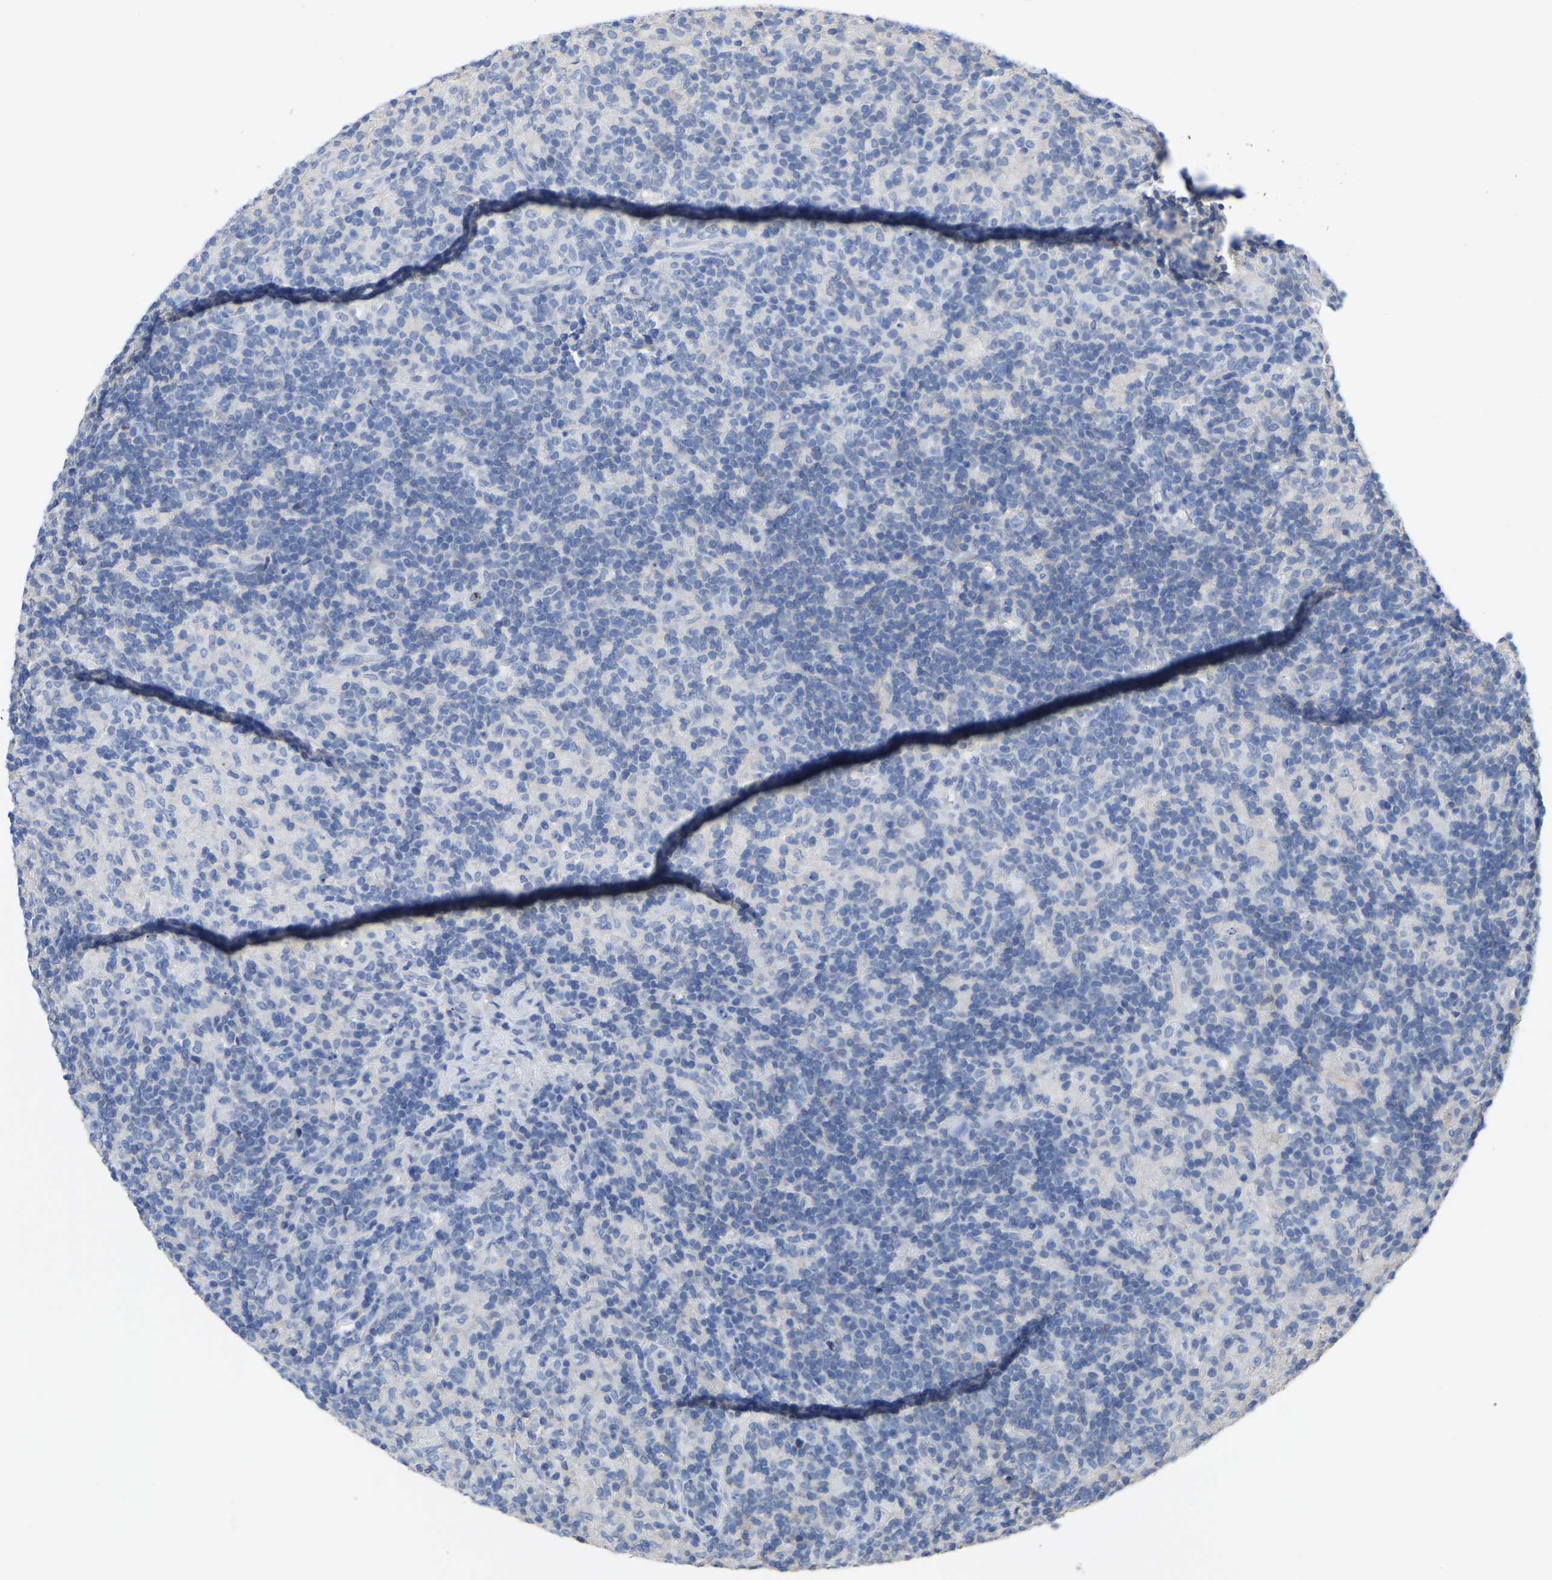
{"staining": {"intensity": "negative", "quantity": "none", "location": "none"}, "tissue": "lymphoma", "cell_type": "Tumor cells", "image_type": "cancer", "snomed": [{"axis": "morphology", "description": "Hodgkin's disease, NOS"}, {"axis": "topography", "description": "Lymph node"}], "caption": "An image of human Hodgkin's disease is negative for staining in tumor cells.", "gene": "ZNF449", "patient": {"sex": "male", "age": 70}}